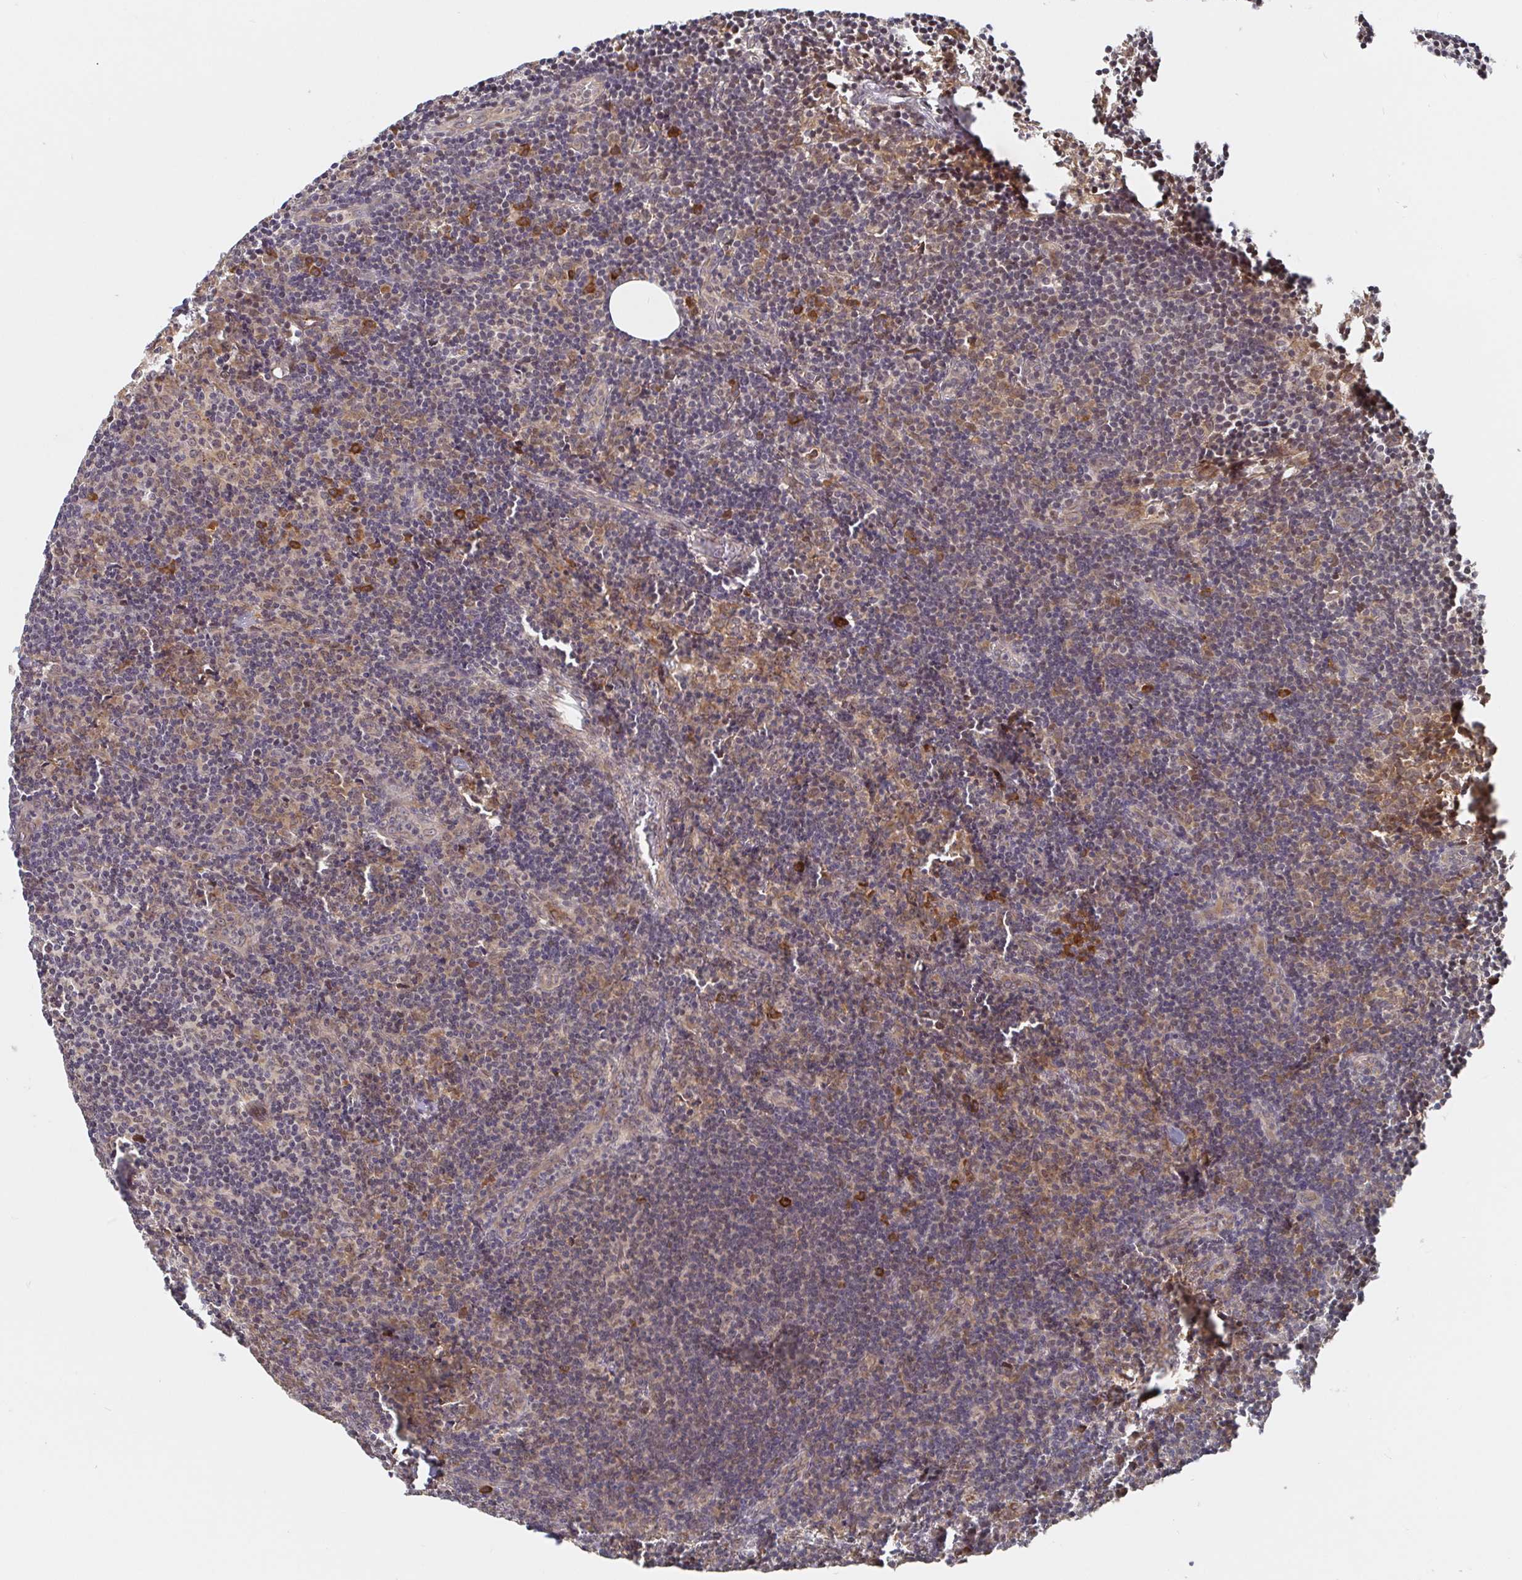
{"staining": {"intensity": "strong", "quantity": "<25%", "location": "cytoplasmic/membranous"}, "tissue": "lymph node", "cell_type": "Germinal center cells", "image_type": "normal", "snomed": [{"axis": "morphology", "description": "Normal tissue, NOS"}, {"axis": "topography", "description": "Lymph node"}], "caption": "A brown stain labels strong cytoplasmic/membranous positivity of a protein in germinal center cells of normal human lymph node.", "gene": "ALG1L2", "patient": {"sex": "female", "age": 41}}